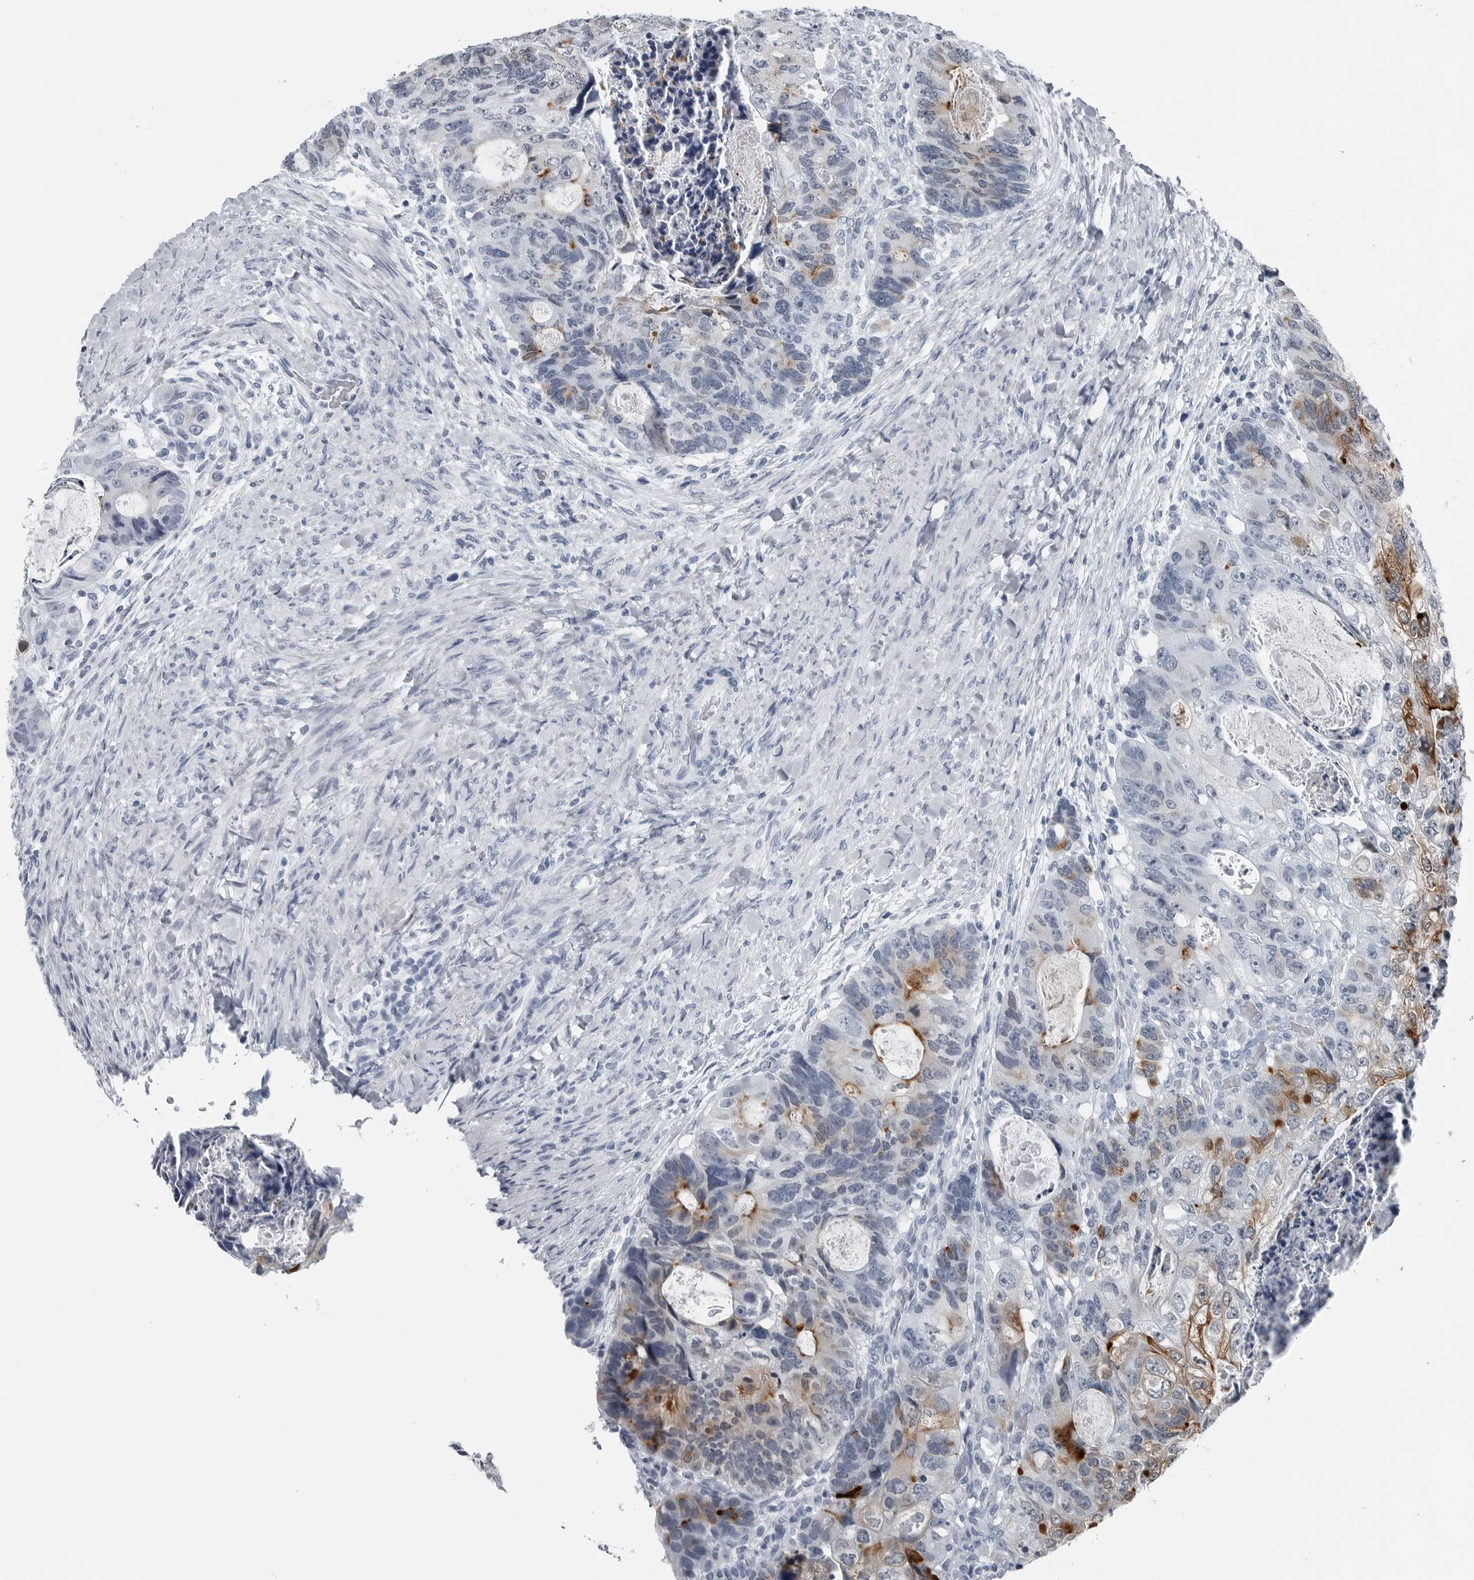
{"staining": {"intensity": "moderate", "quantity": "<25%", "location": "cytoplasmic/membranous"}, "tissue": "colorectal cancer", "cell_type": "Tumor cells", "image_type": "cancer", "snomed": [{"axis": "morphology", "description": "Adenocarcinoma, NOS"}, {"axis": "topography", "description": "Rectum"}], "caption": "Colorectal cancer (adenocarcinoma) stained for a protein shows moderate cytoplasmic/membranous positivity in tumor cells.", "gene": "SPINK1", "patient": {"sex": "male", "age": 59}}